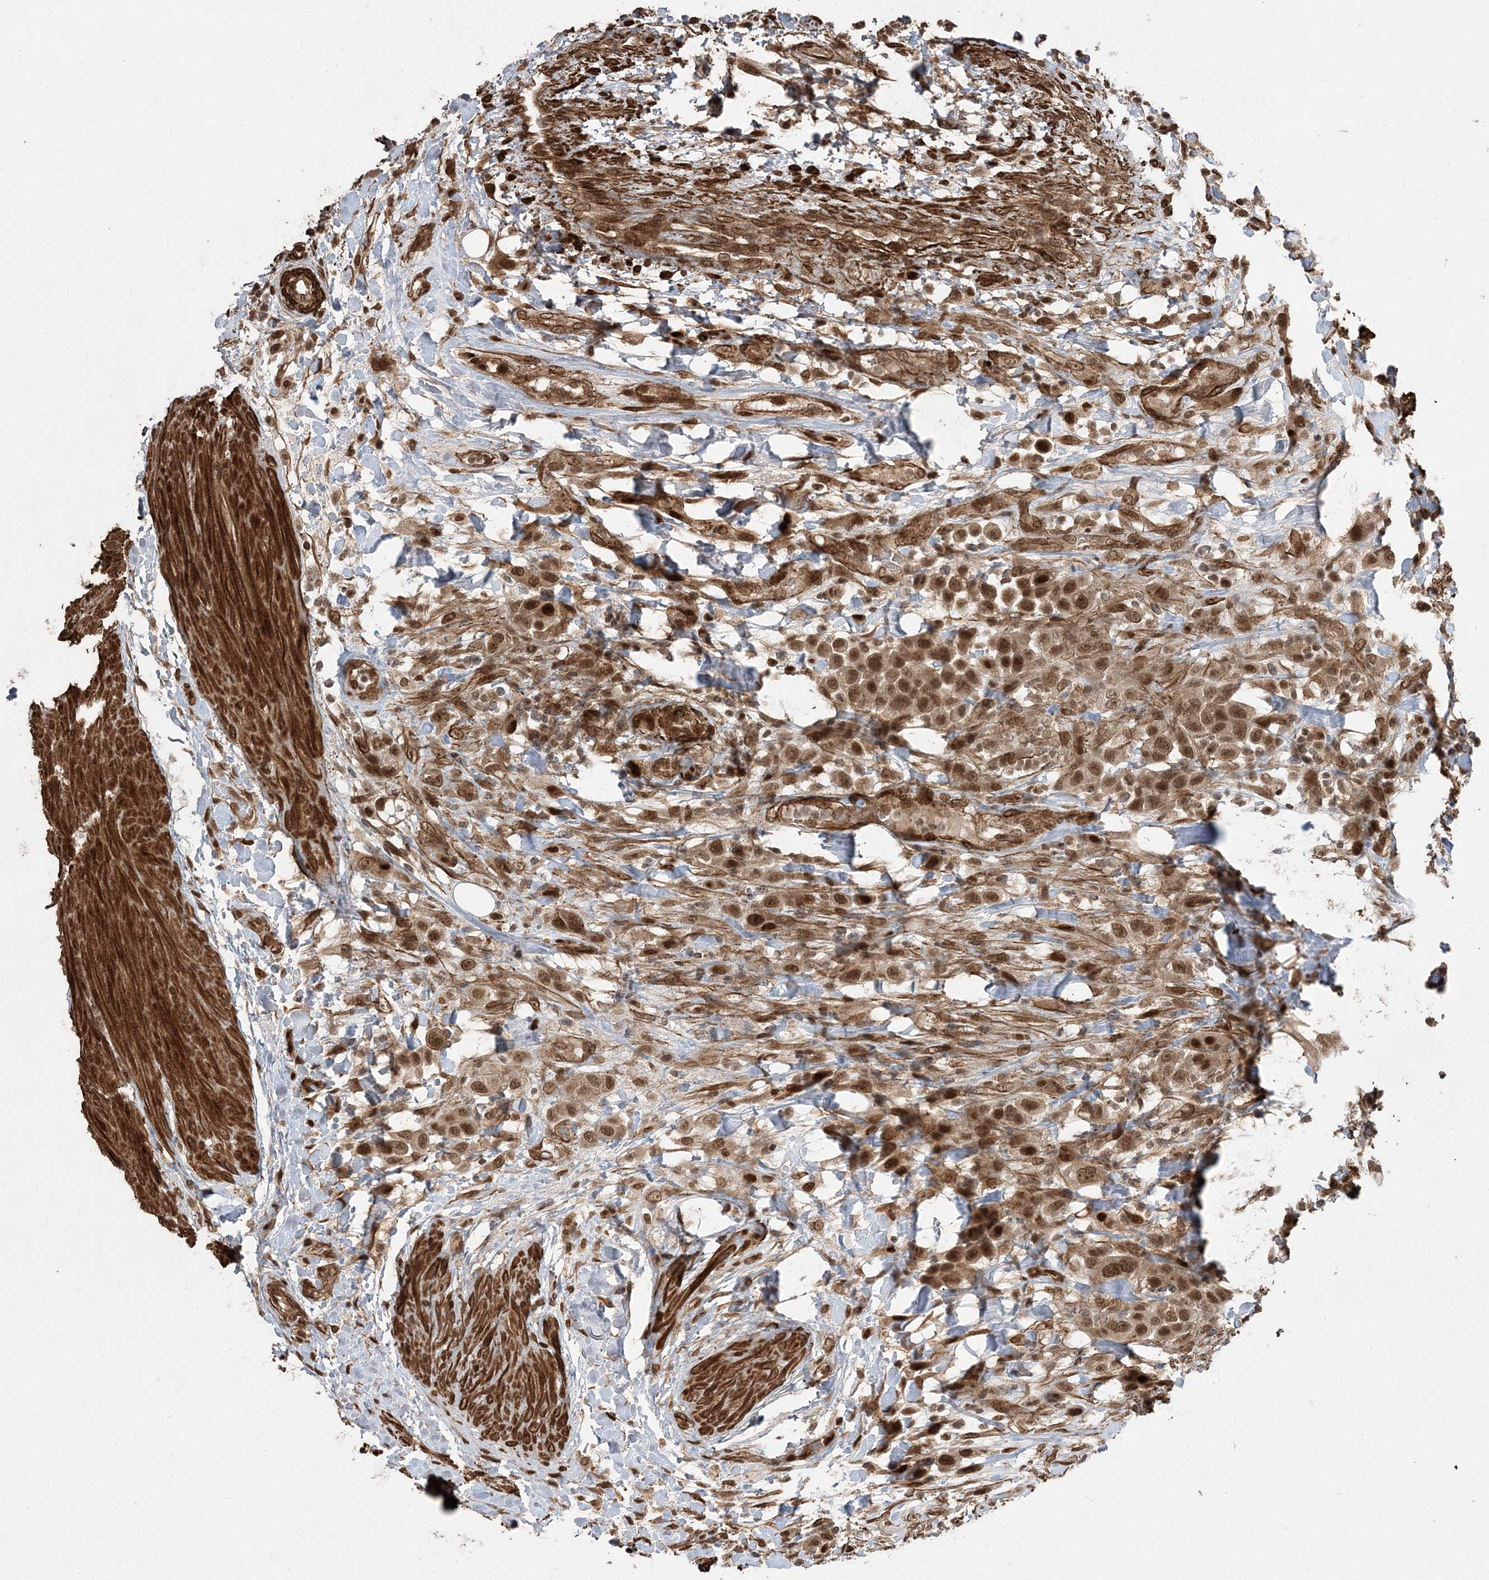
{"staining": {"intensity": "moderate", "quantity": ">75%", "location": "cytoplasmic/membranous,nuclear"}, "tissue": "urothelial cancer", "cell_type": "Tumor cells", "image_type": "cancer", "snomed": [{"axis": "morphology", "description": "Urothelial carcinoma, High grade"}, {"axis": "topography", "description": "Urinary bladder"}], "caption": "Immunohistochemistry micrograph of human urothelial cancer stained for a protein (brown), which reveals medium levels of moderate cytoplasmic/membranous and nuclear positivity in approximately >75% of tumor cells.", "gene": "ETAA1", "patient": {"sex": "male", "age": 50}}